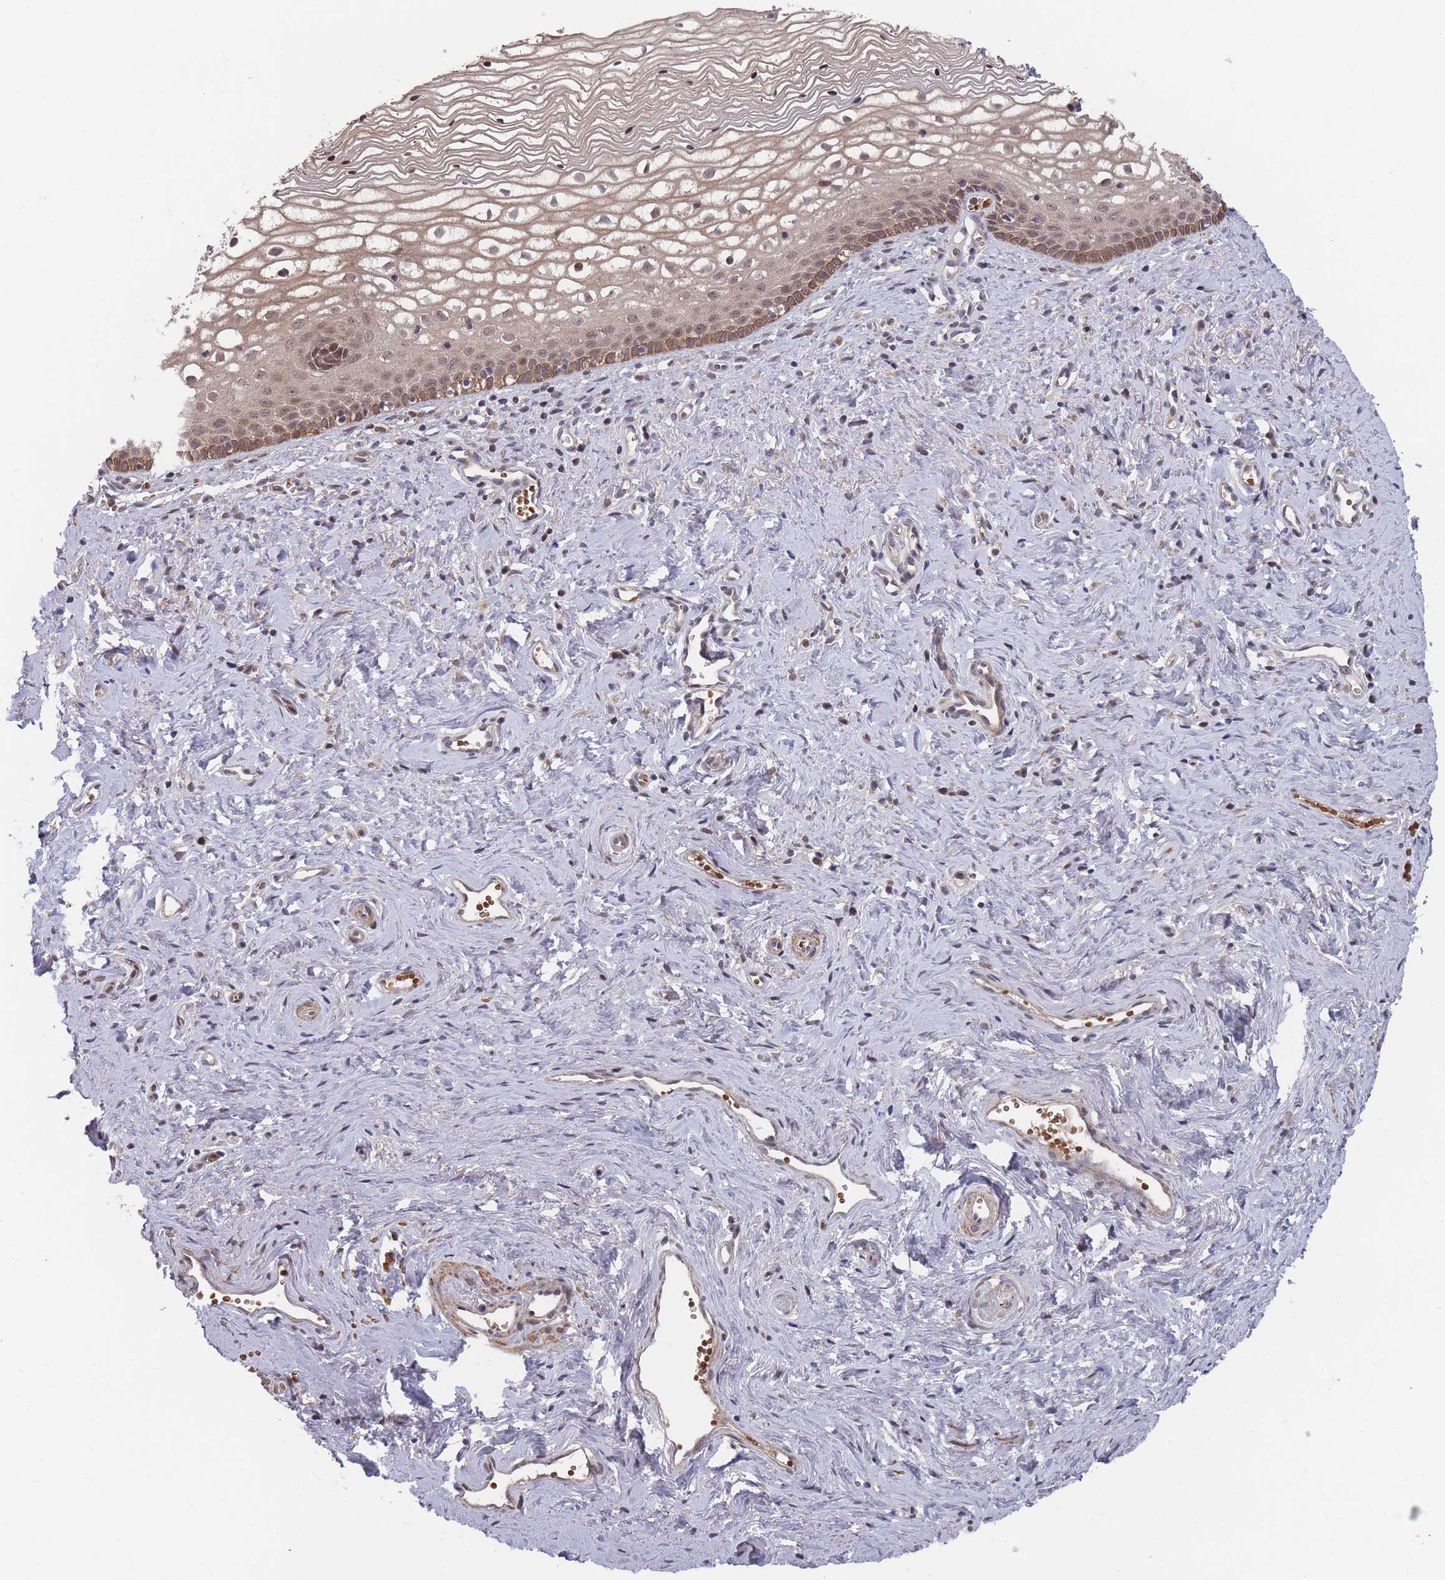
{"staining": {"intensity": "moderate", "quantity": ">75%", "location": "cytoplasmic/membranous,nuclear"}, "tissue": "vagina", "cell_type": "Squamous epithelial cells", "image_type": "normal", "snomed": [{"axis": "morphology", "description": "Normal tissue, NOS"}, {"axis": "topography", "description": "Vagina"}], "caption": "A medium amount of moderate cytoplasmic/membranous,nuclear positivity is present in about >75% of squamous epithelial cells in unremarkable vagina.", "gene": "SF3B1", "patient": {"sex": "female", "age": 59}}